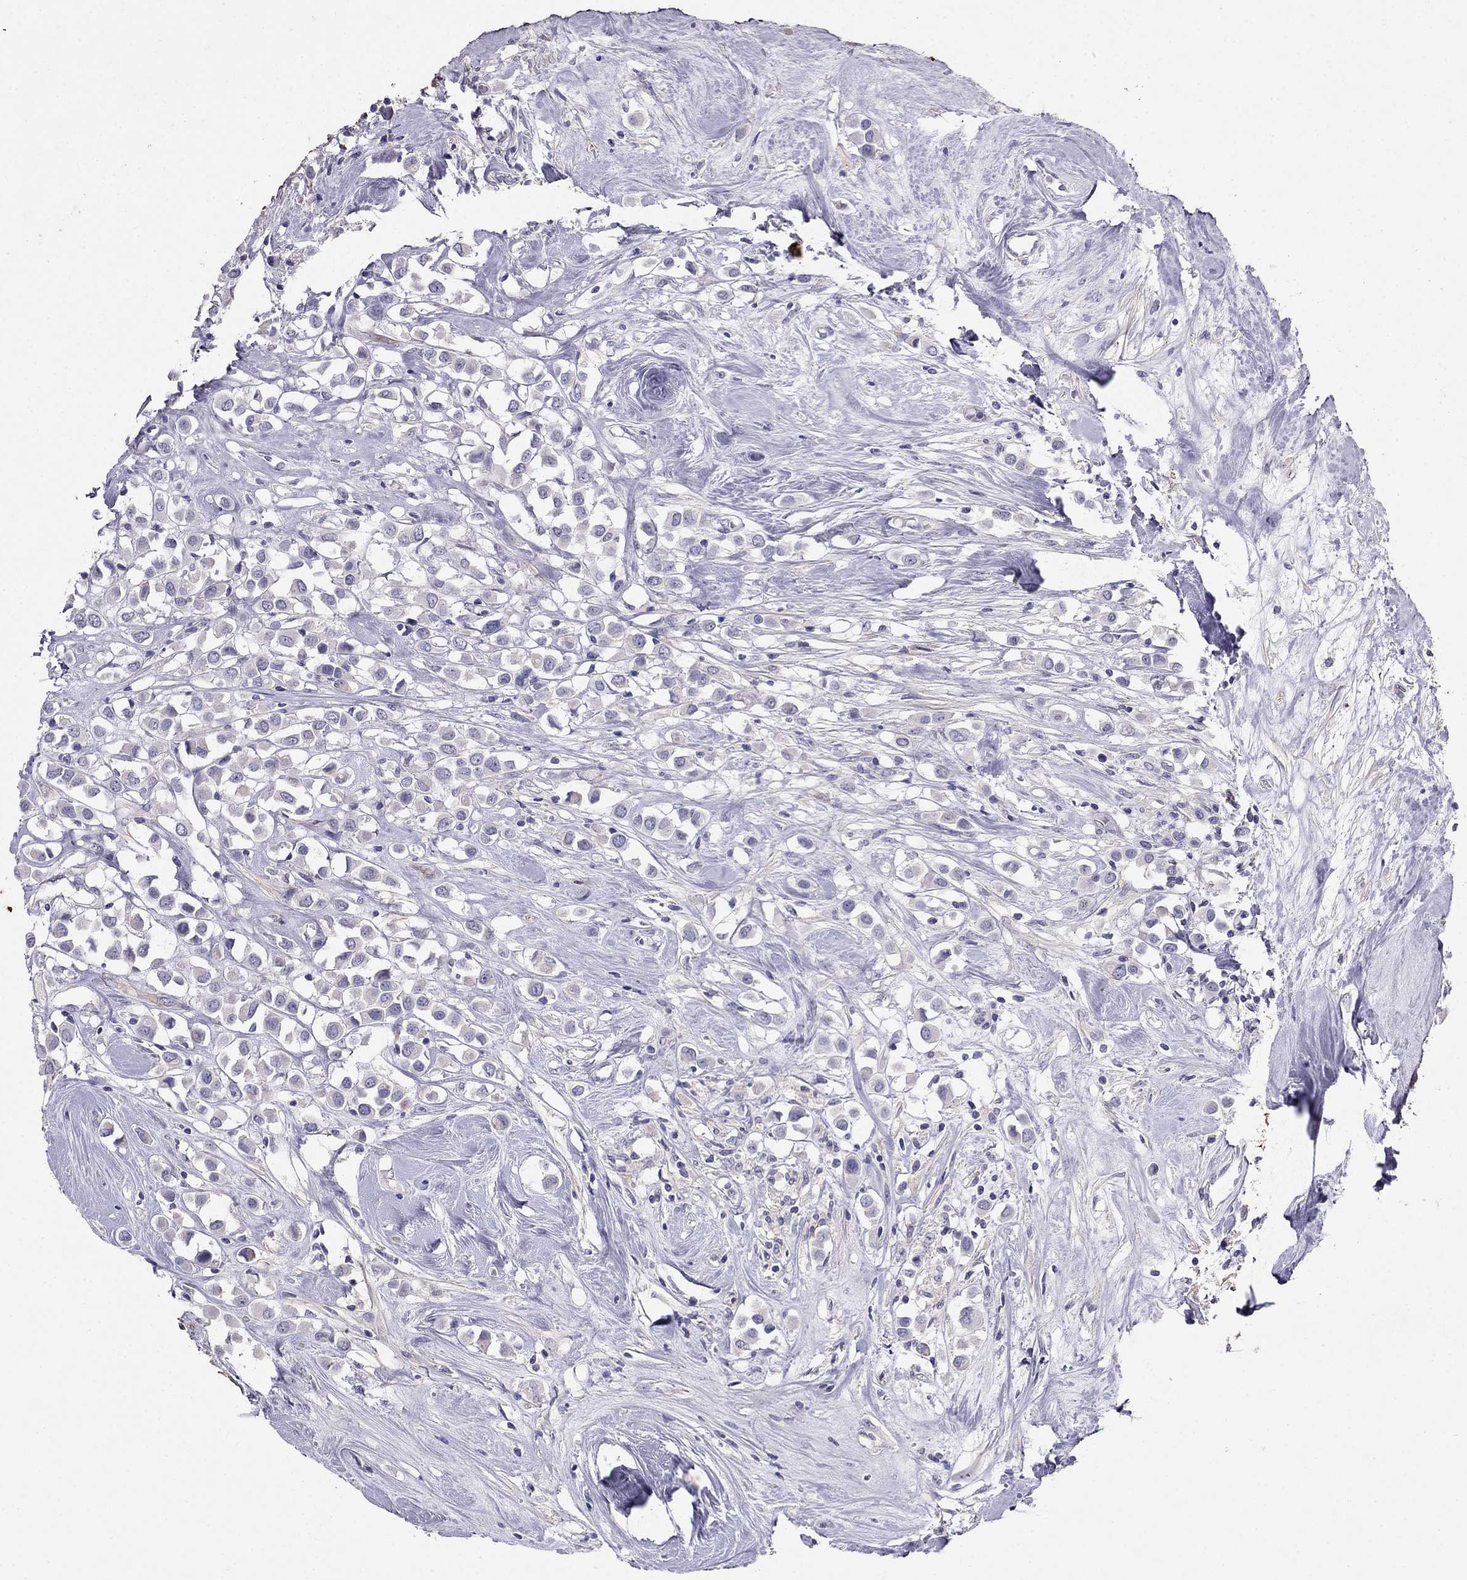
{"staining": {"intensity": "negative", "quantity": "none", "location": "none"}, "tissue": "breast cancer", "cell_type": "Tumor cells", "image_type": "cancer", "snomed": [{"axis": "morphology", "description": "Duct carcinoma"}, {"axis": "topography", "description": "Breast"}], "caption": "This is an IHC histopathology image of invasive ductal carcinoma (breast). There is no positivity in tumor cells.", "gene": "LY6H", "patient": {"sex": "female", "age": 61}}